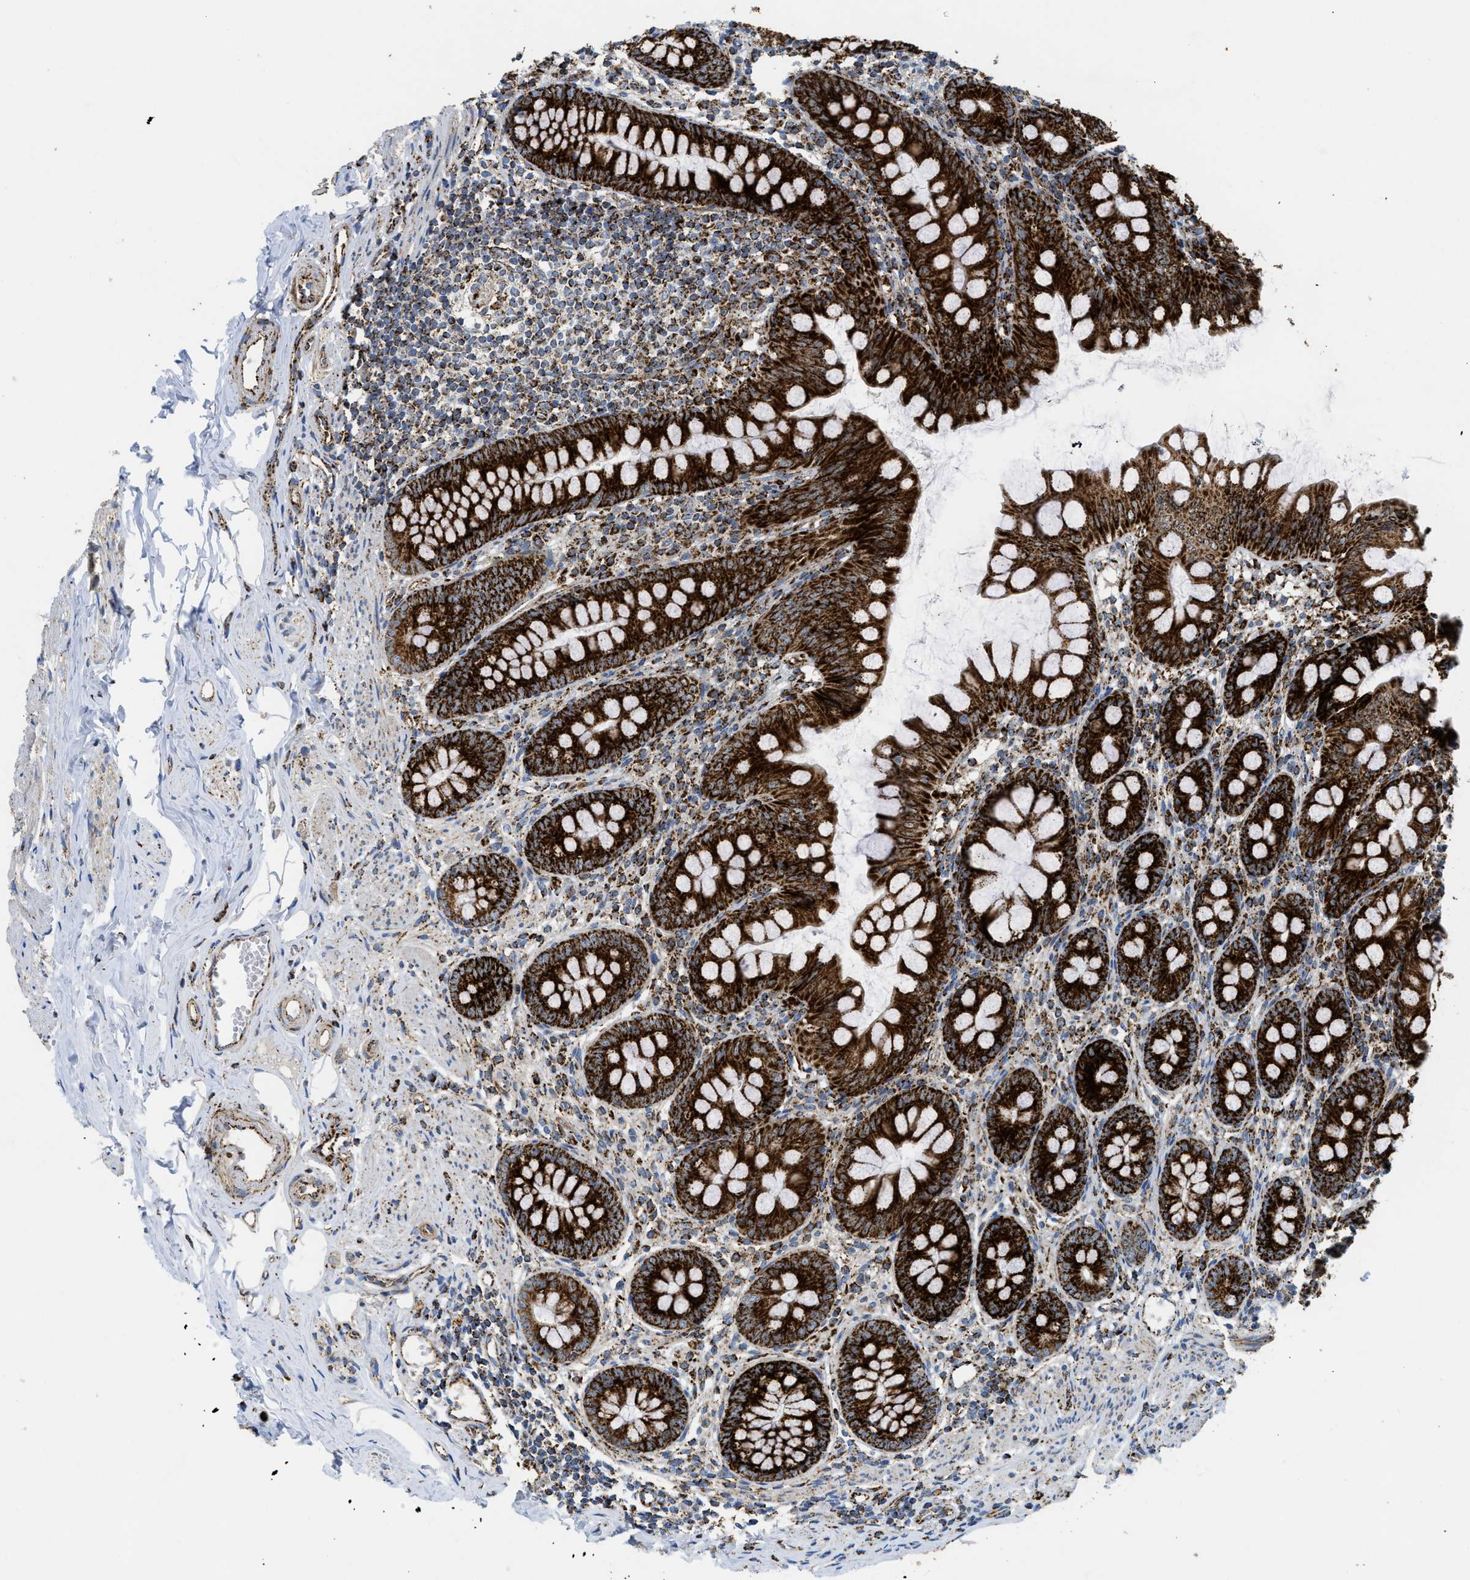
{"staining": {"intensity": "strong", "quantity": ">75%", "location": "cytoplasmic/membranous"}, "tissue": "appendix", "cell_type": "Glandular cells", "image_type": "normal", "snomed": [{"axis": "morphology", "description": "Normal tissue, NOS"}, {"axis": "topography", "description": "Appendix"}], "caption": "IHC image of benign human appendix stained for a protein (brown), which displays high levels of strong cytoplasmic/membranous positivity in approximately >75% of glandular cells.", "gene": "SQOR", "patient": {"sex": "female", "age": 77}}